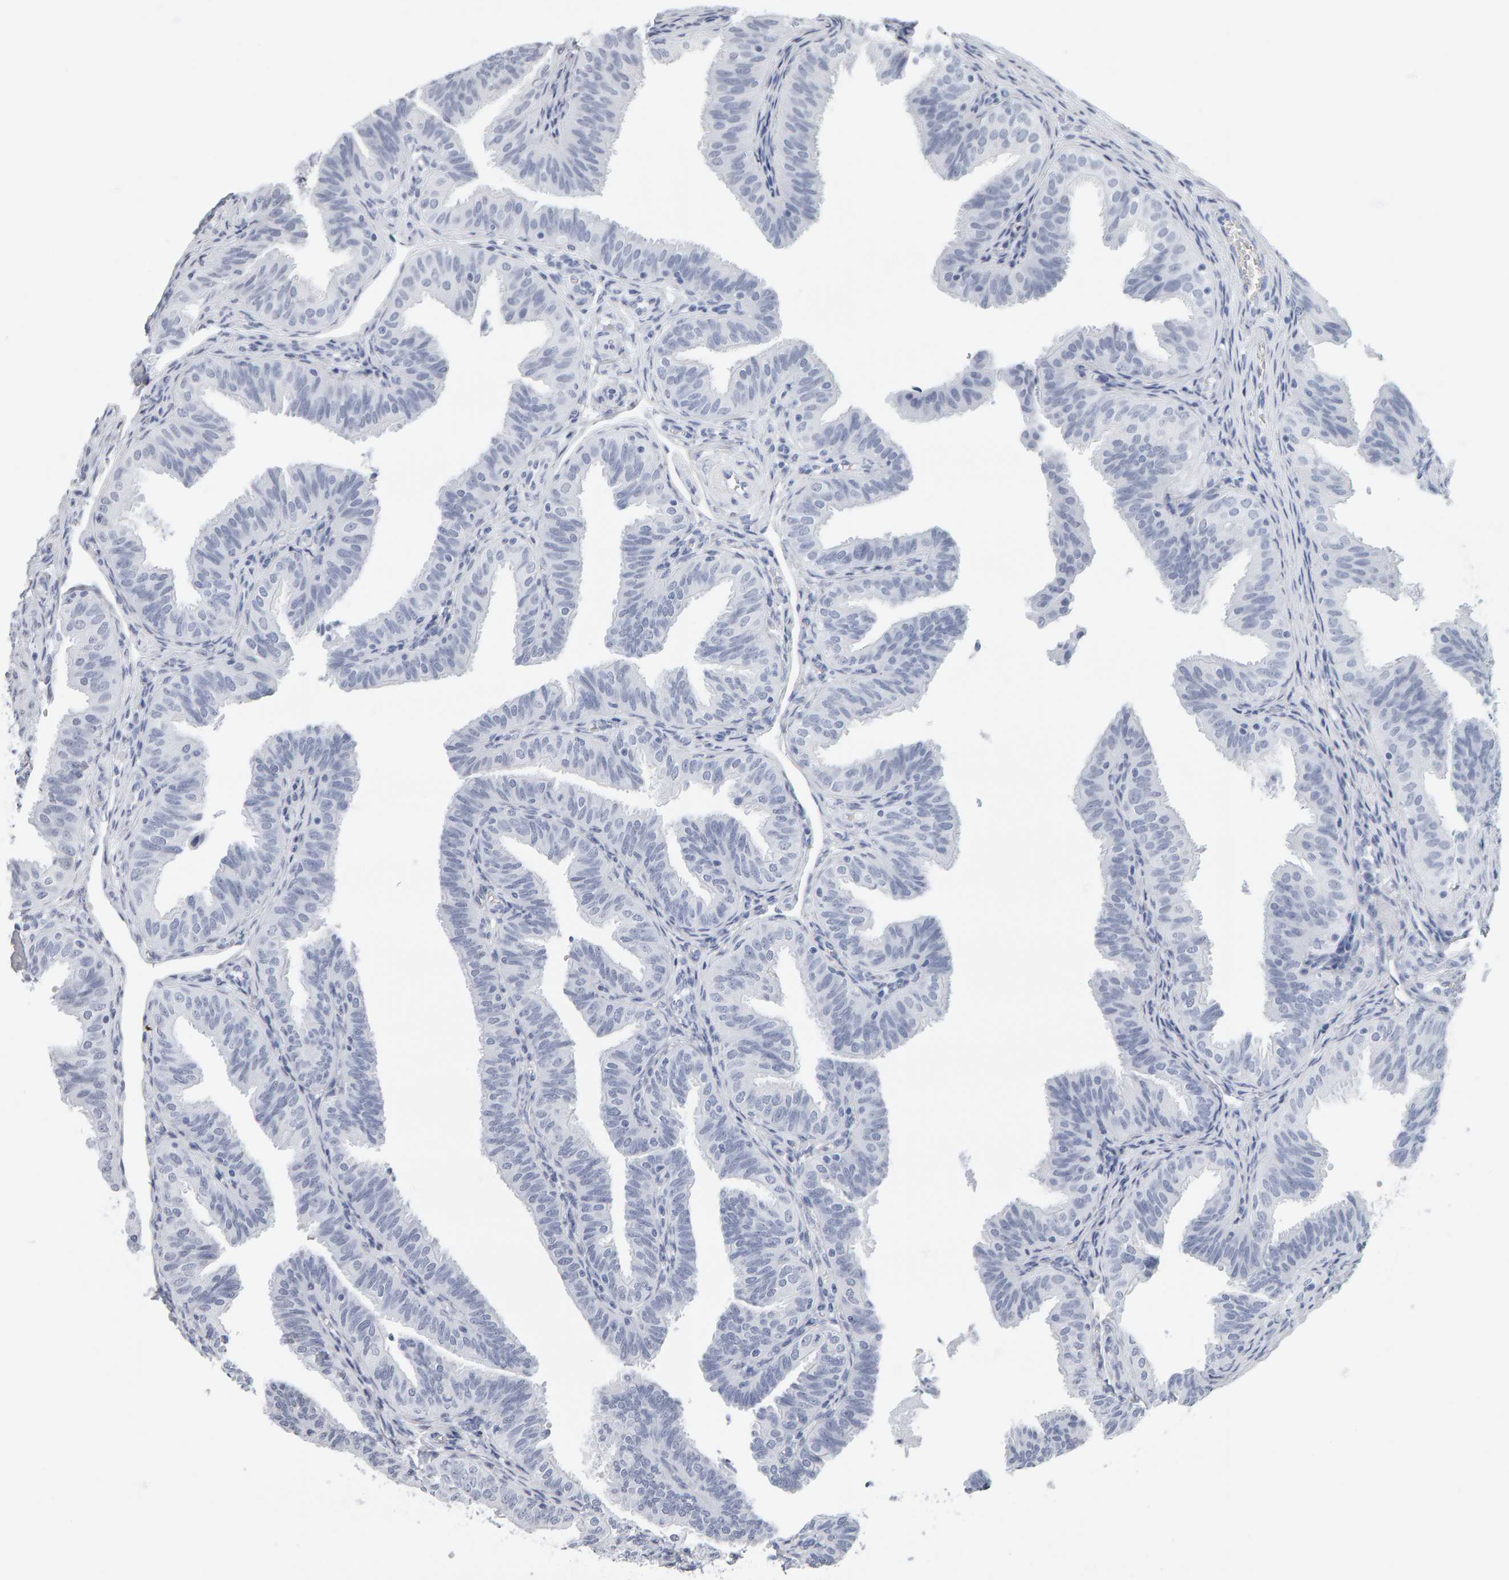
{"staining": {"intensity": "negative", "quantity": "none", "location": "none"}, "tissue": "fallopian tube", "cell_type": "Glandular cells", "image_type": "normal", "snomed": [{"axis": "morphology", "description": "Normal tissue, NOS"}, {"axis": "topography", "description": "Fallopian tube"}], "caption": "Human fallopian tube stained for a protein using immunohistochemistry (IHC) displays no staining in glandular cells.", "gene": "SPACA3", "patient": {"sex": "female", "age": 35}}